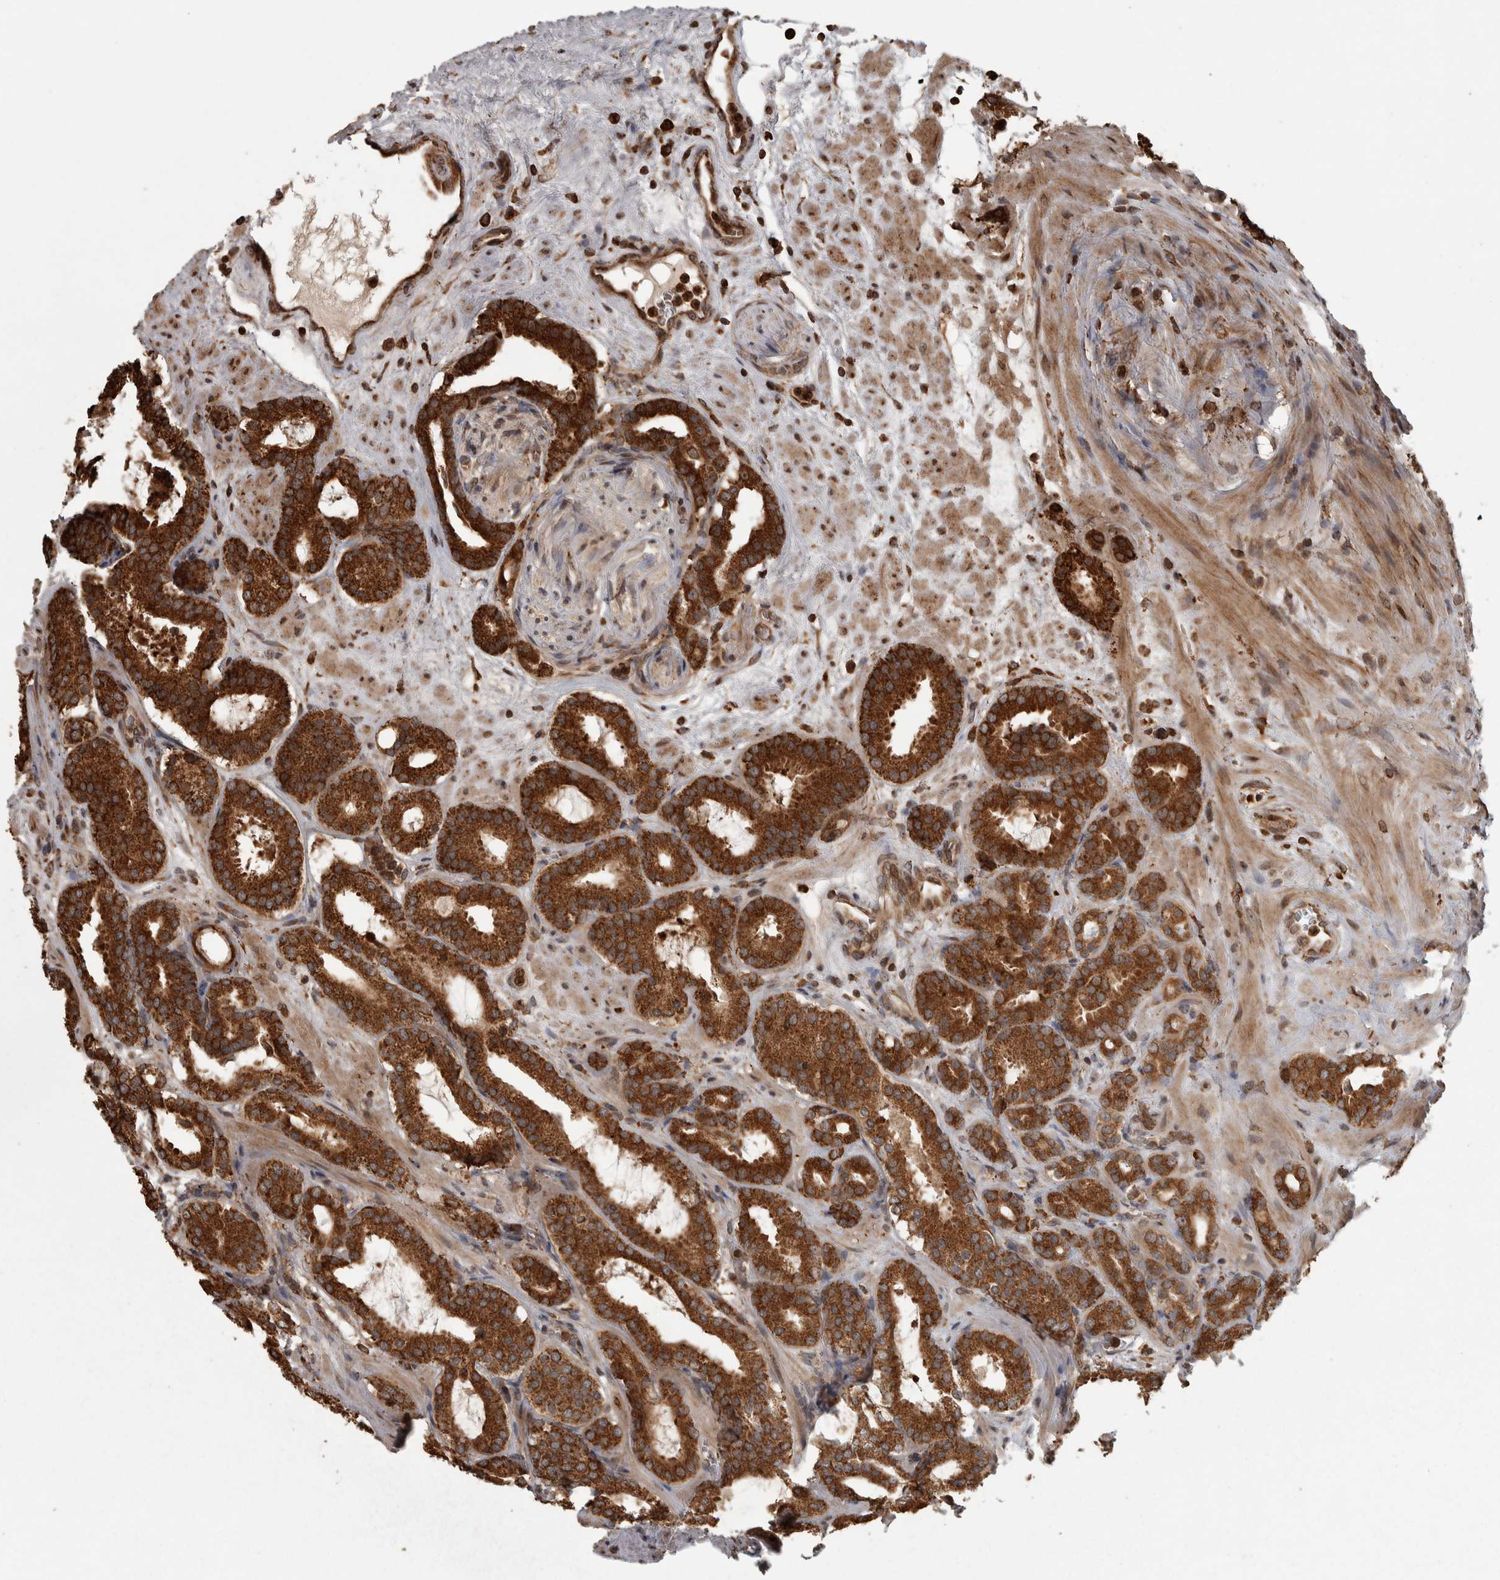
{"staining": {"intensity": "strong", "quantity": ">75%", "location": "cytoplasmic/membranous"}, "tissue": "prostate cancer", "cell_type": "Tumor cells", "image_type": "cancer", "snomed": [{"axis": "morphology", "description": "Adenocarcinoma, Low grade"}, {"axis": "topography", "description": "Prostate"}], "caption": "Prostate cancer stained for a protein shows strong cytoplasmic/membranous positivity in tumor cells. (DAB (3,3'-diaminobenzidine) = brown stain, brightfield microscopy at high magnification).", "gene": "AGBL3", "patient": {"sex": "male", "age": 69}}